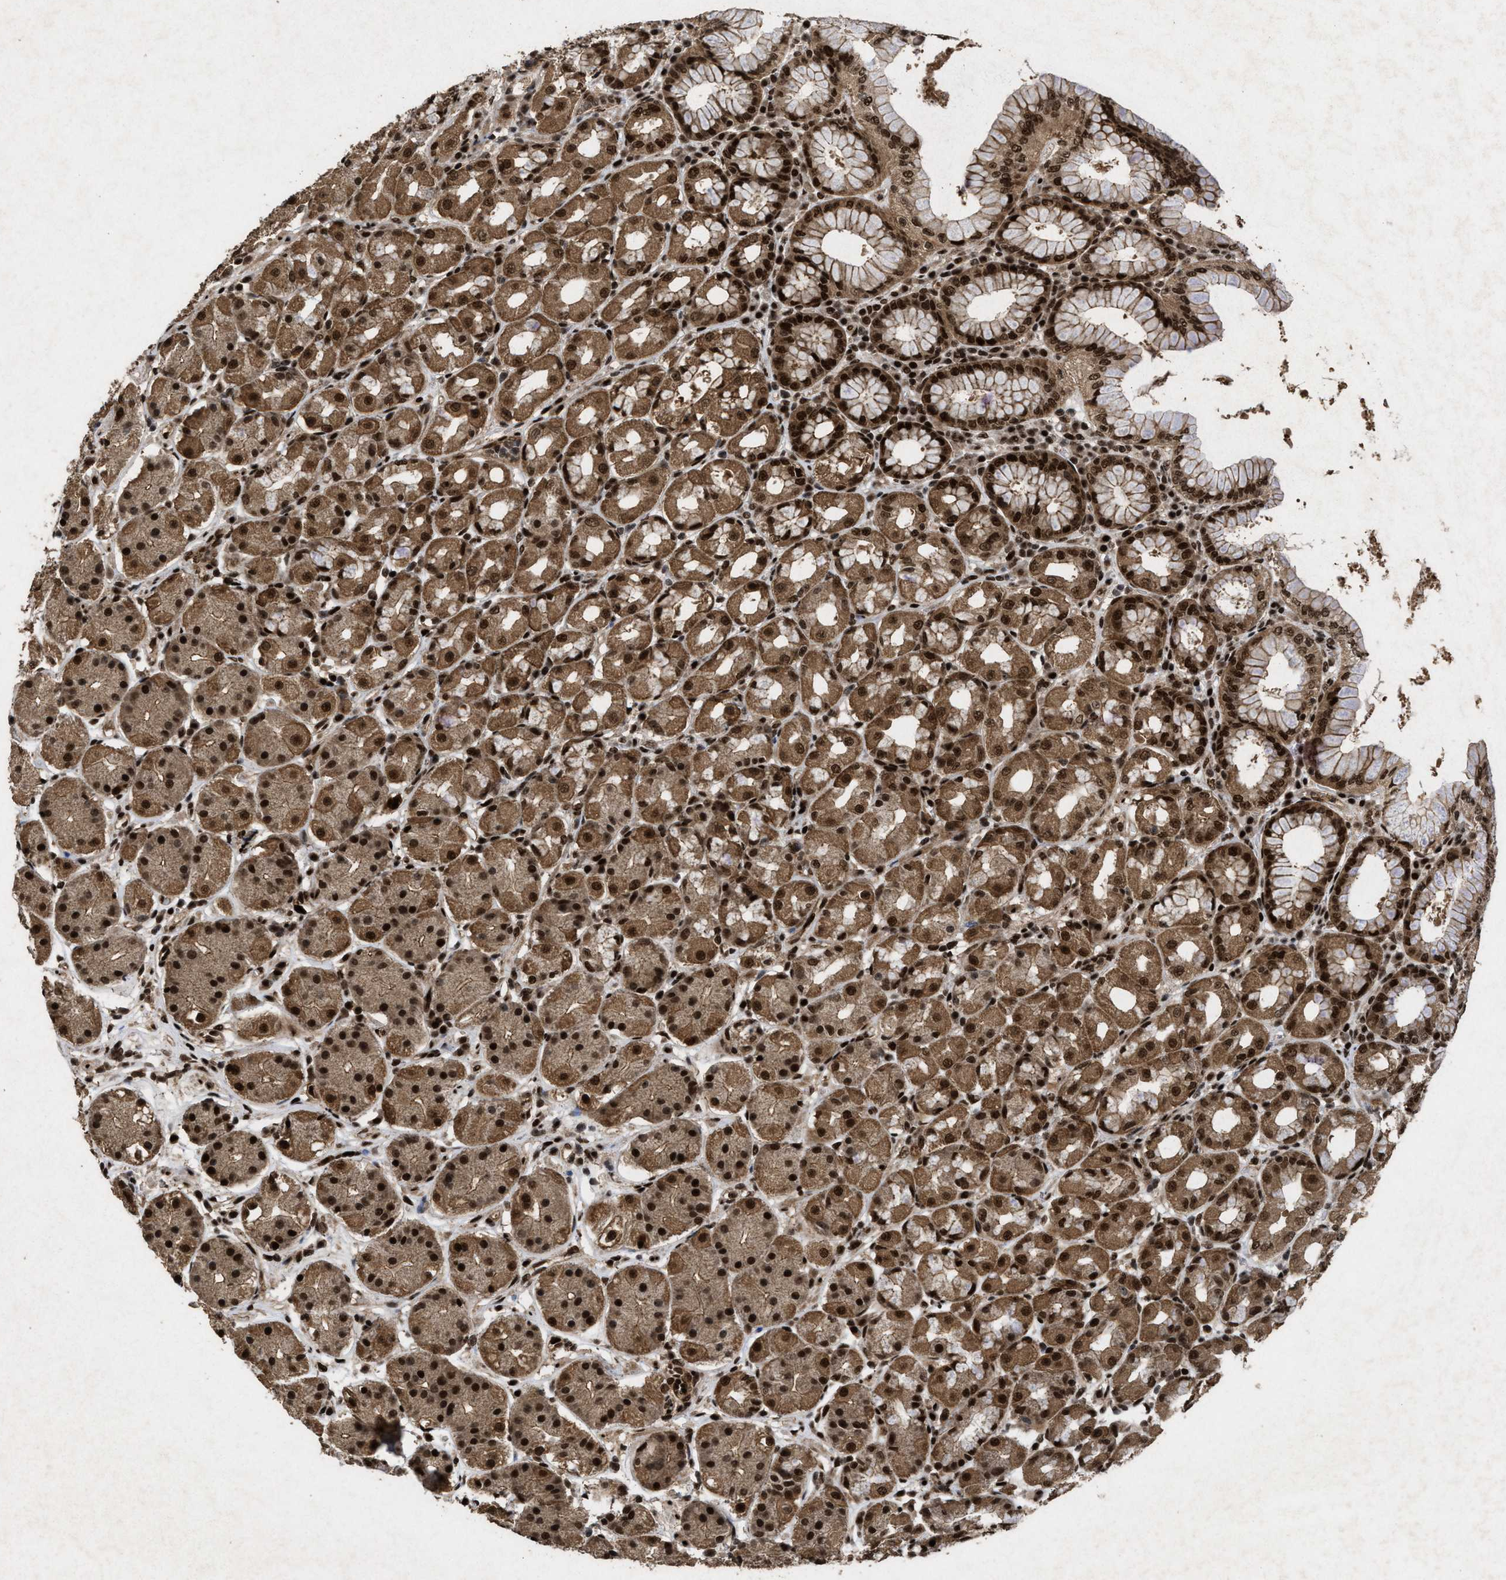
{"staining": {"intensity": "strong", "quantity": ">75%", "location": "cytoplasmic/membranous,nuclear"}, "tissue": "stomach", "cell_type": "Glandular cells", "image_type": "normal", "snomed": [{"axis": "morphology", "description": "Normal tissue, NOS"}, {"axis": "topography", "description": "Stomach"}, {"axis": "topography", "description": "Stomach, lower"}], "caption": "The histopathology image reveals a brown stain indicating the presence of a protein in the cytoplasmic/membranous,nuclear of glandular cells in stomach.", "gene": "WIZ", "patient": {"sex": "female", "age": 56}}